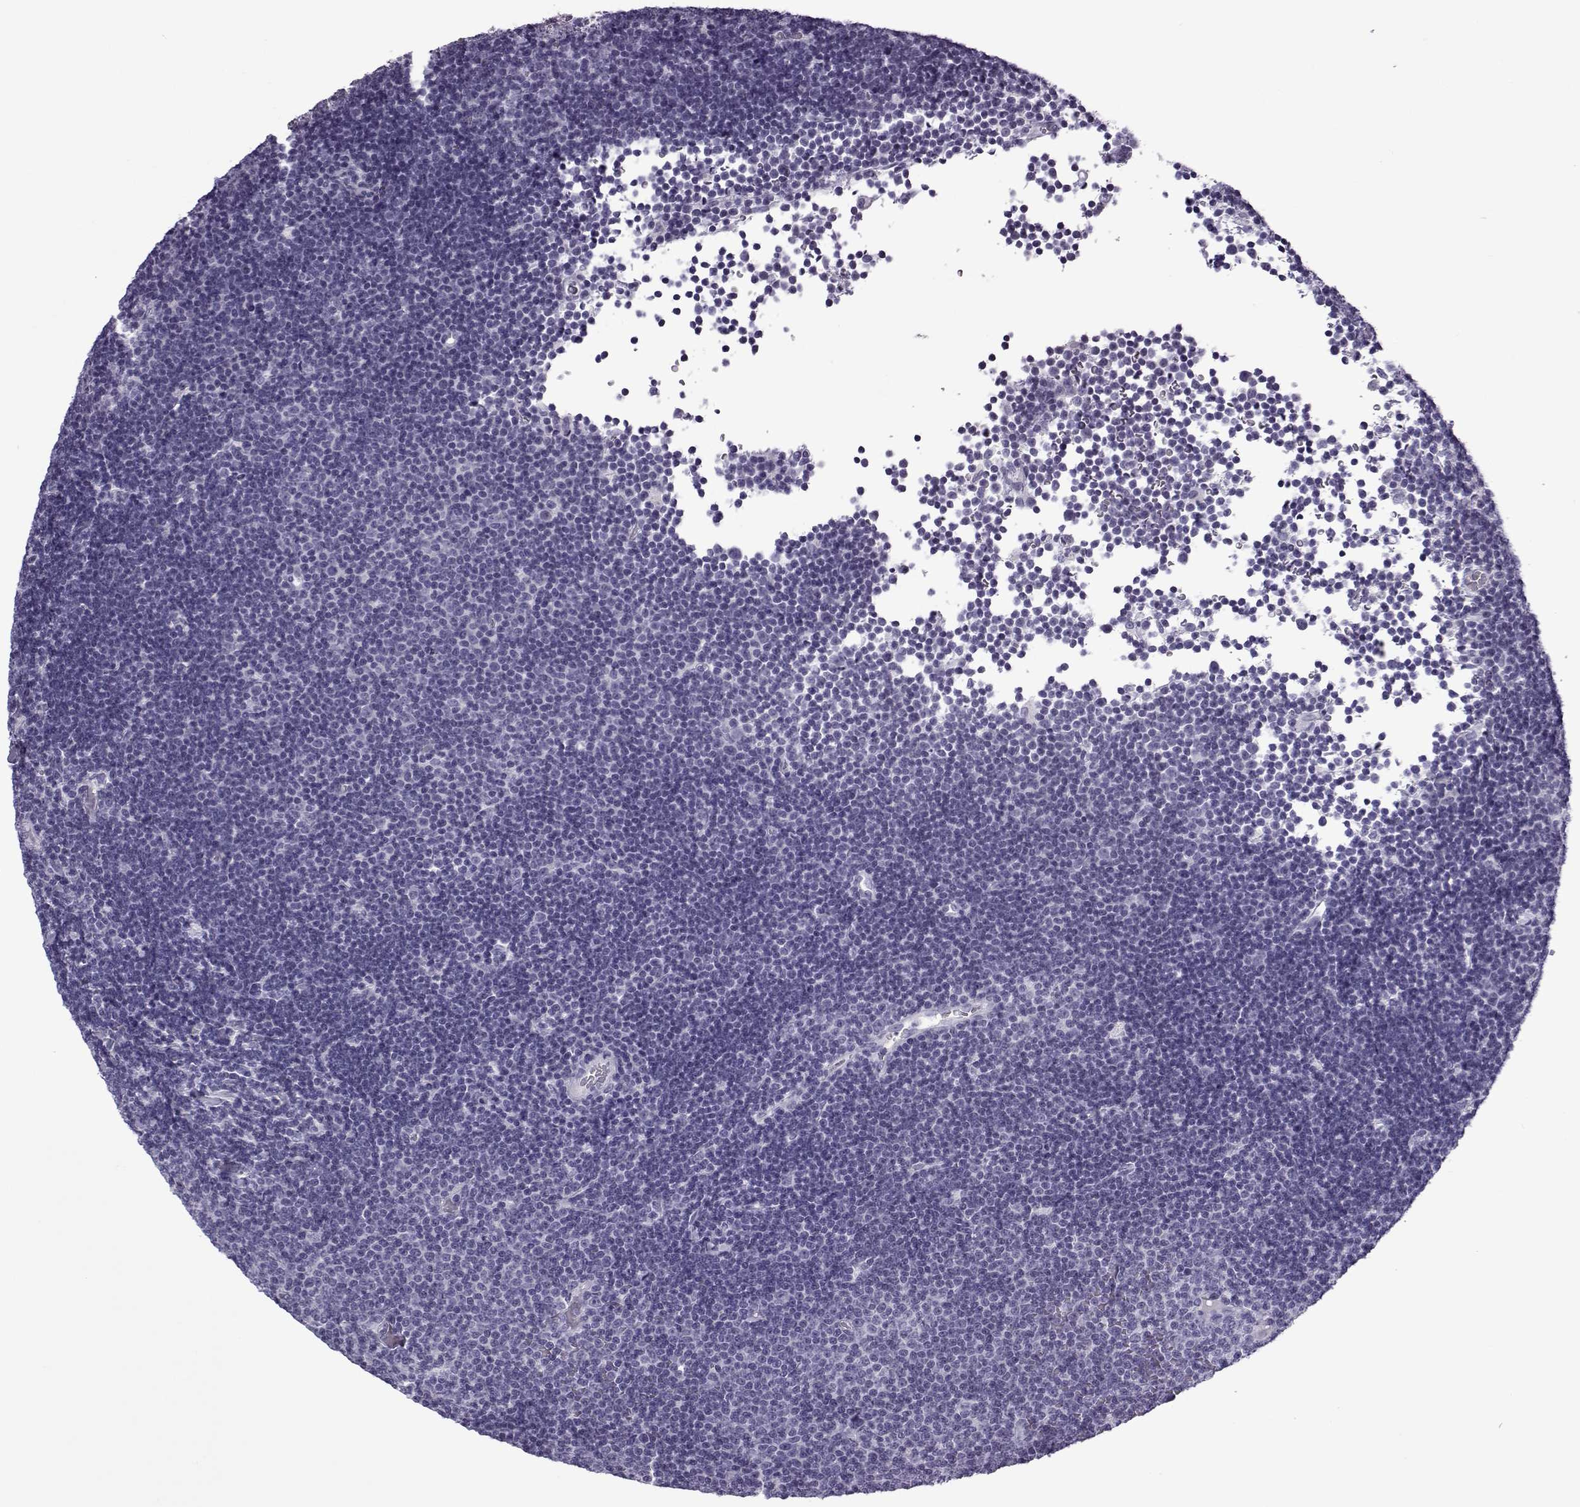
{"staining": {"intensity": "negative", "quantity": "none", "location": "none"}, "tissue": "lymphoma", "cell_type": "Tumor cells", "image_type": "cancer", "snomed": [{"axis": "morphology", "description": "Malignant lymphoma, non-Hodgkin's type, Low grade"}, {"axis": "topography", "description": "Brain"}], "caption": "Immunohistochemical staining of lymphoma shows no significant positivity in tumor cells.", "gene": "OIP5", "patient": {"sex": "female", "age": 66}}